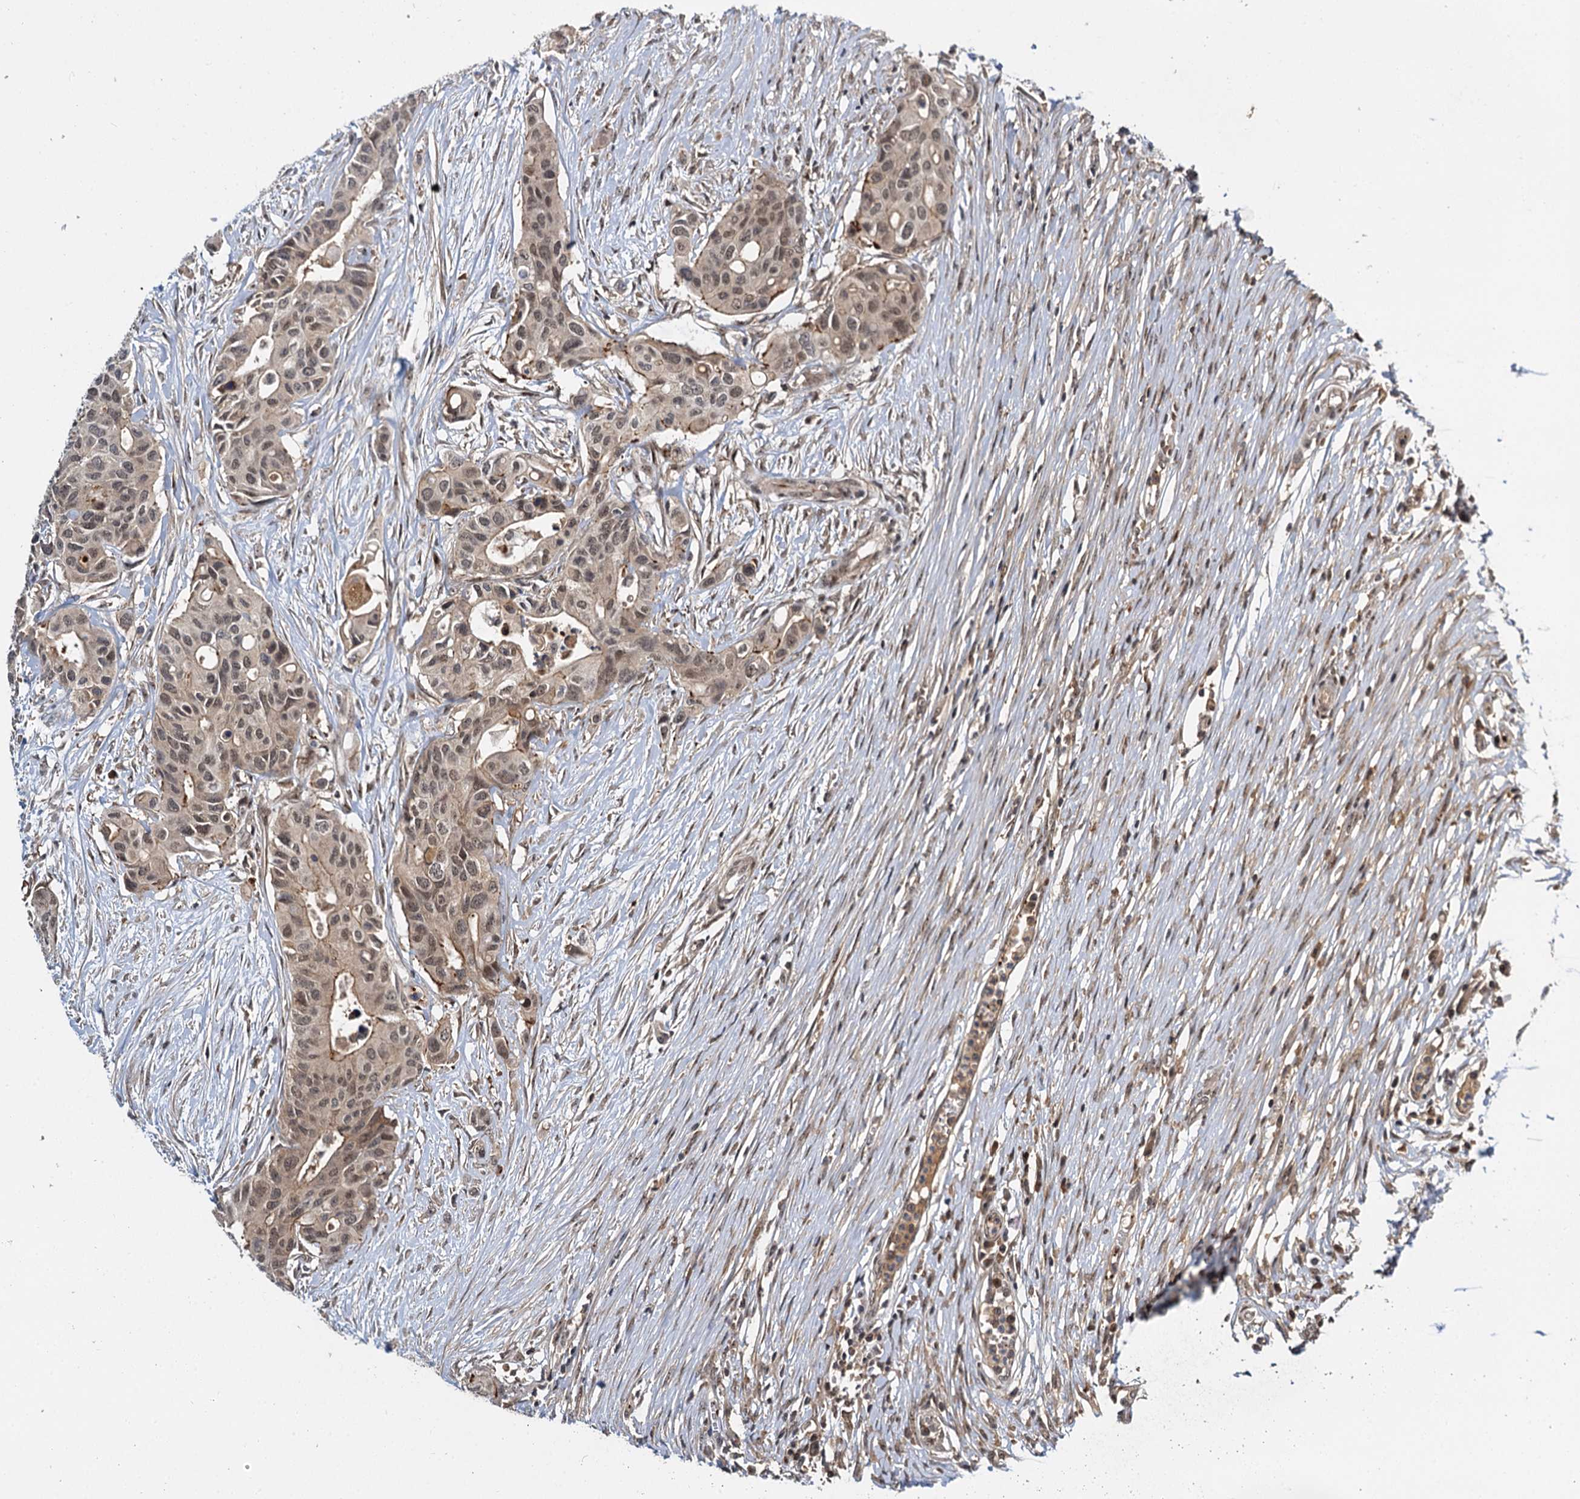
{"staining": {"intensity": "moderate", "quantity": ">75%", "location": "cytoplasmic/membranous,nuclear"}, "tissue": "colorectal cancer", "cell_type": "Tumor cells", "image_type": "cancer", "snomed": [{"axis": "morphology", "description": "Adenocarcinoma, NOS"}, {"axis": "topography", "description": "Colon"}], "caption": "There is medium levels of moderate cytoplasmic/membranous and nuclear staining in tumor cells of colorectal cancer, as demonstrated by immunohistochemical staining (brown color).", "gene": "MBD6", "patient": {"sex": "male", "age": 77}}